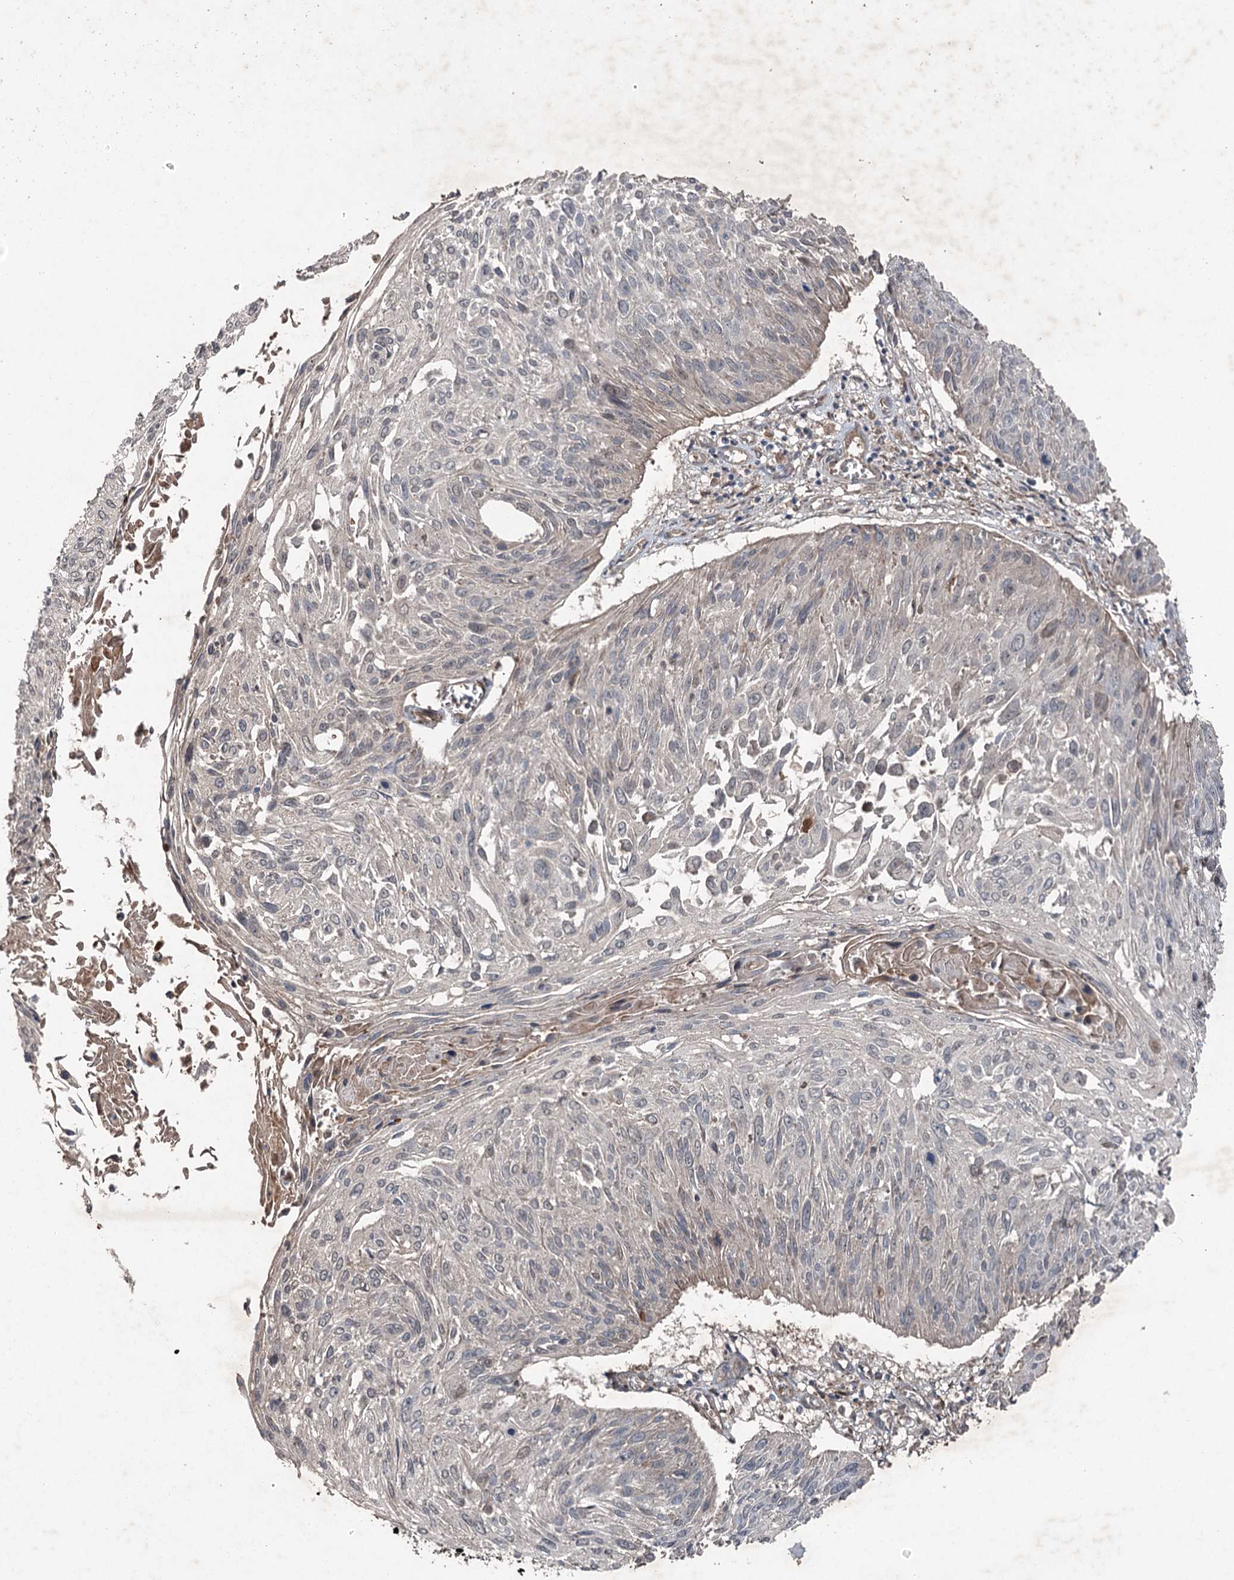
{"staining": {"intensity": "negative", "quantity": "none", "location": "none"}, "tissue": "cervical cancer", "cell_type": "Tumor cells", "image_type": "cancer", "snomed": [{"axis": "morphology", "description": "Squamous cell carcinoma, NOS"}, {"axis": "topography", "description": "Cervix"}], "caption": "Tumor cells show no significant protein positivity in squamous cell carcinoma (cervical).", "gene": "MAPK8IP2", "patient": {"sex": "female", "age": 51}}